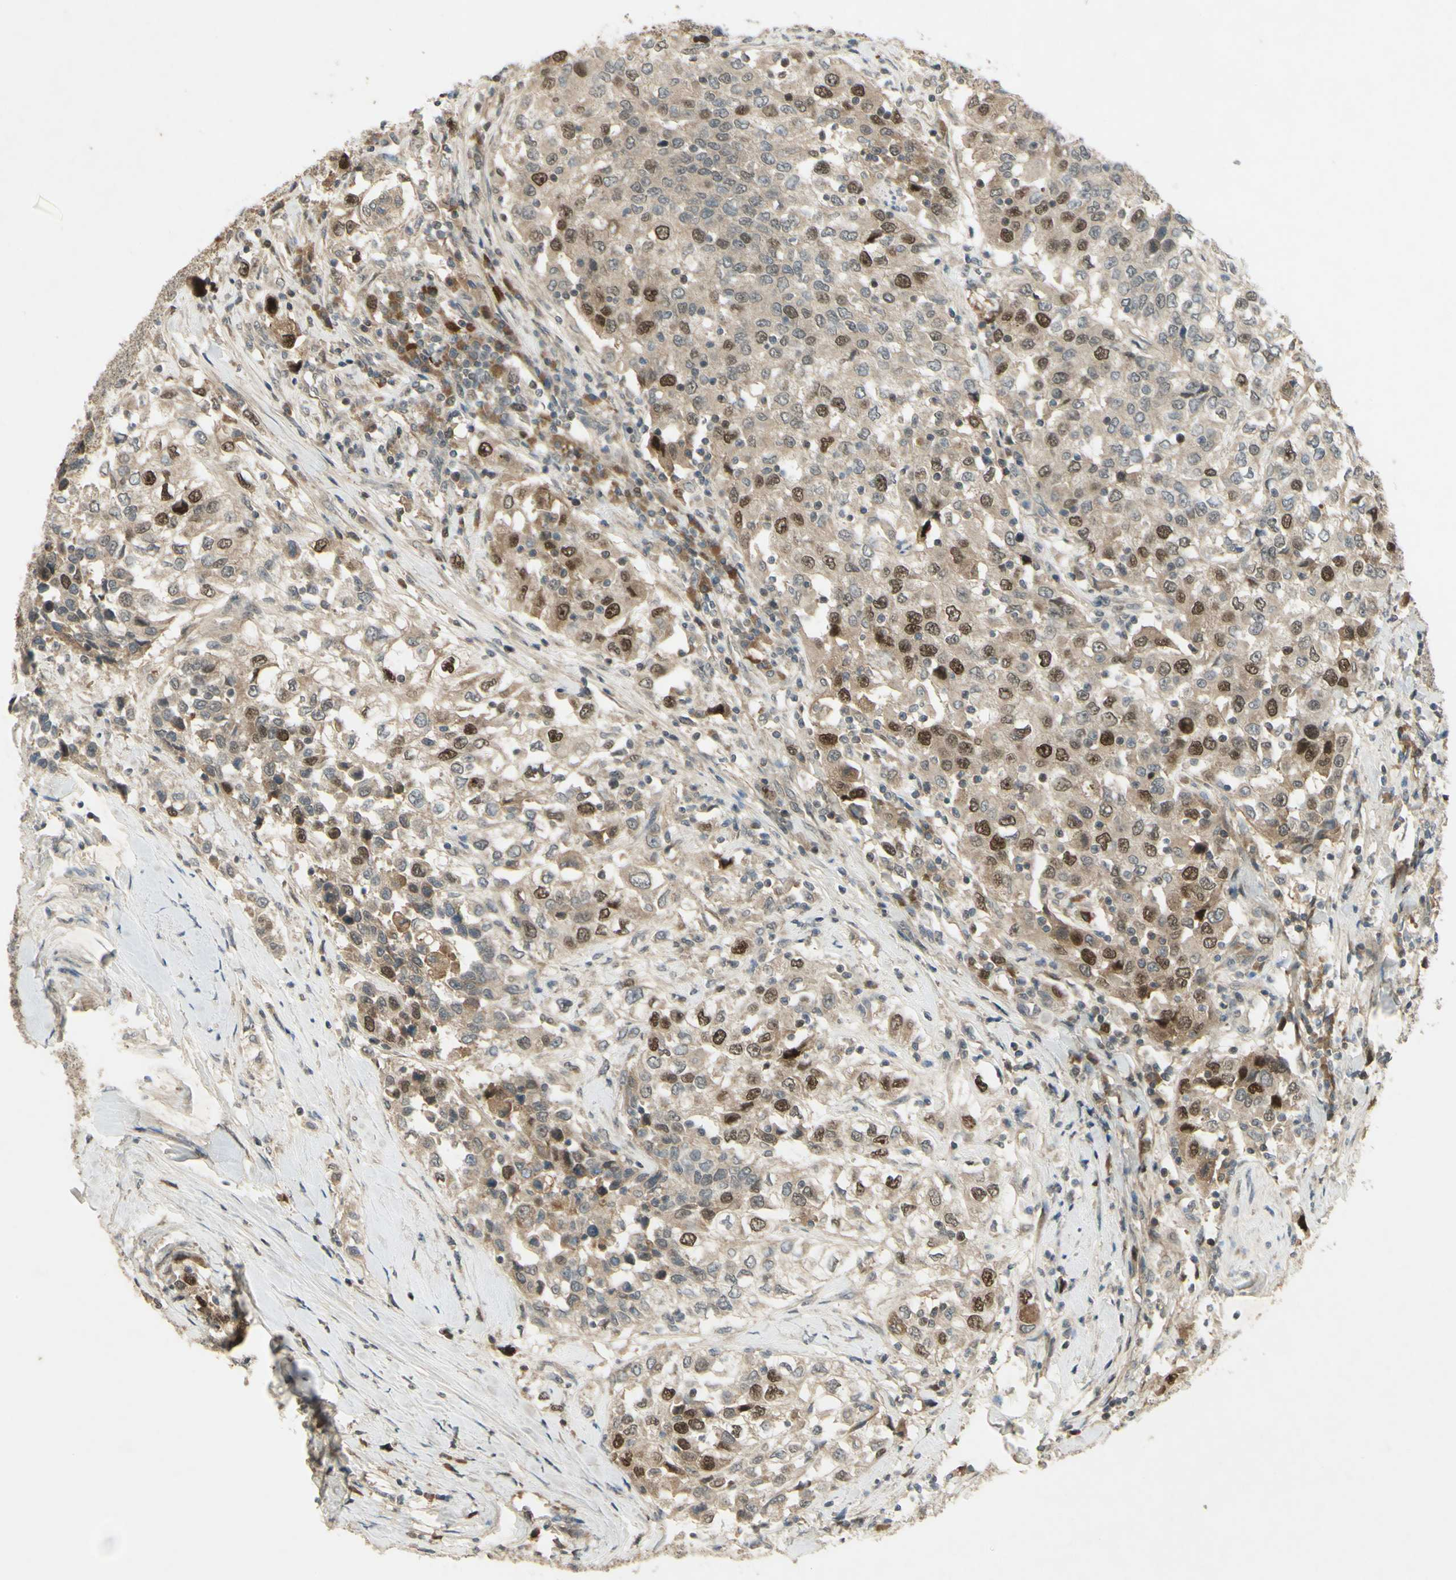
{"staining": {"intensity": "strong", "quantity": "25%-75%", "location": "nuclear"}, "tissue": "urothelial cancer", "cell_type": "Tumor cells", "image_type": "cancer", "snomed": [{"axis": "morphology", "description": "Urothelial carcinoma, High grade"}, {"axis": "topography", "description": "Urinary bladder"}], "caption": "Tumor cells demonstrate high levels of strong nuclear positivity in about 25%-75% of cells in urothelial cancer.", "gene": "RAD18", "patient": {"sex": "female", "age": 80}}